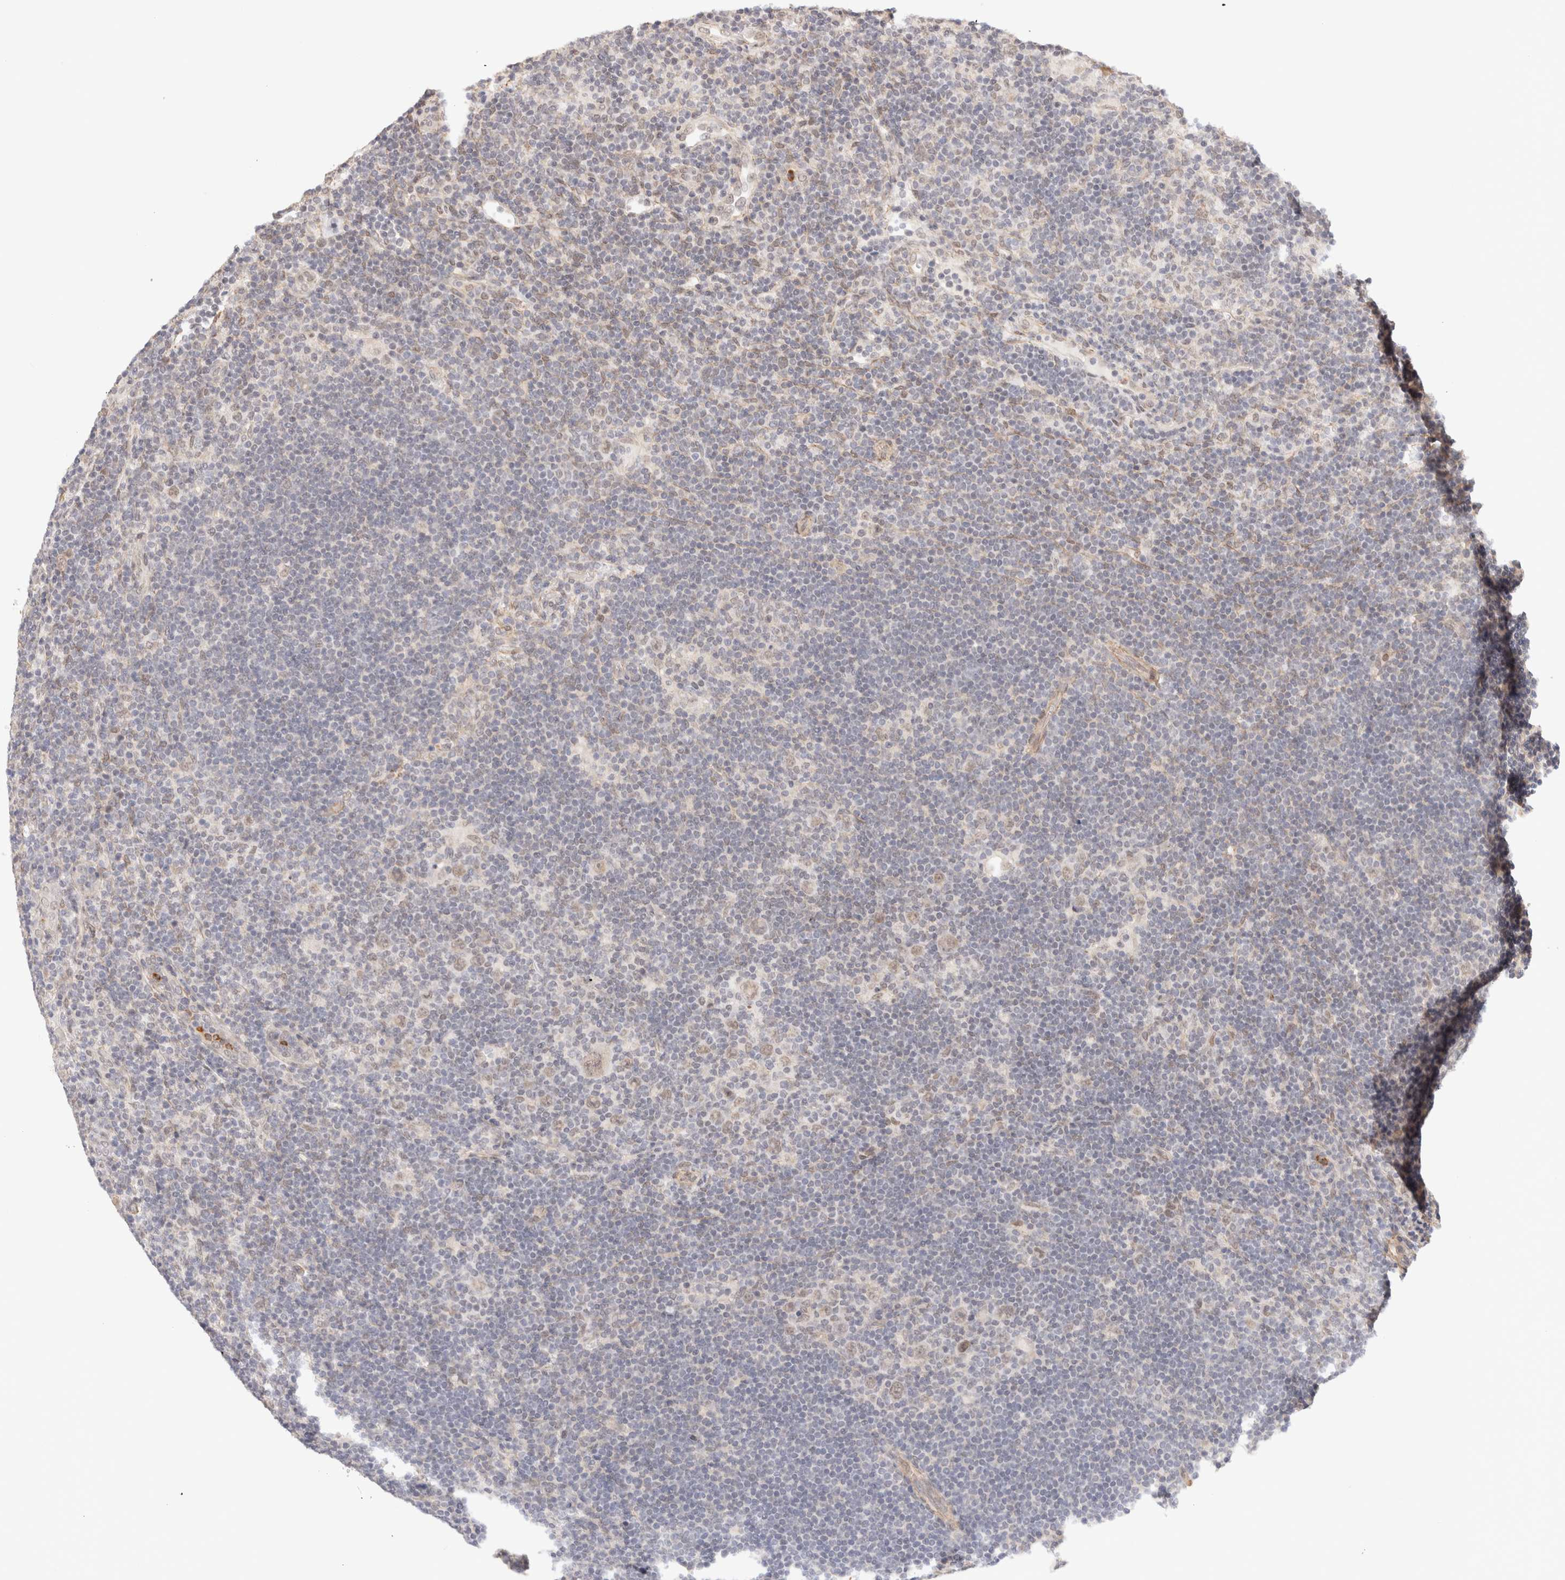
{"staining": {"intensity": "weak", "quantity": ">75%", "location": "nuclear"}, "tissue": "lymphoma", "cell_type": "Tumor cells", "image_type": "cancer", "snomed": [{"axis": "morphology", "description": "Hodgkin's disease, NOS"}, {"axis": "topography", "description": "Lymph node"}], "caption": "Lymphoma stained with IHC displays weak nuclear positivity in about >75% of tumor cells.", "gene": "BRPF3", "patient": {"sex": "female", "age": 57}}